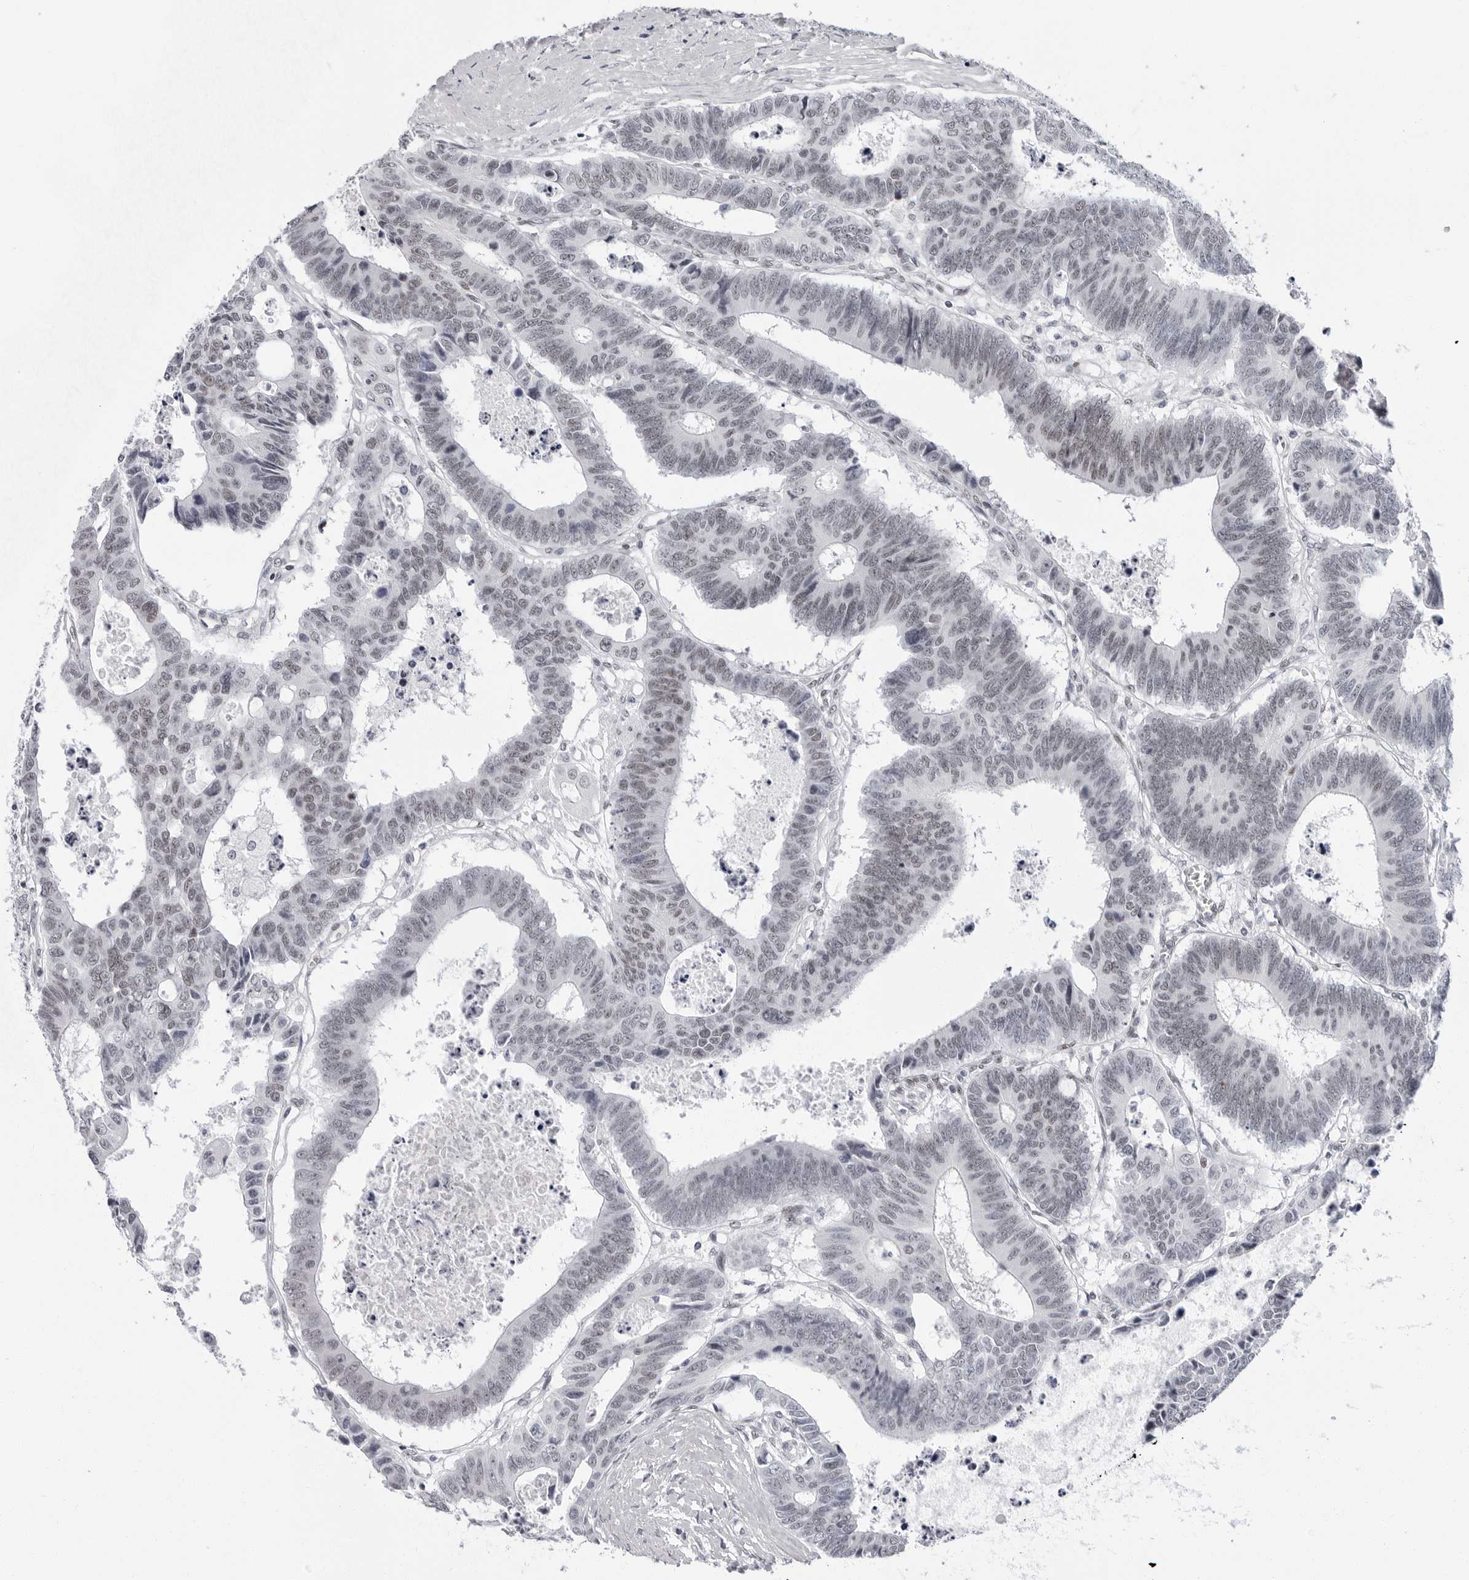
{"staining": {"intensity": "weak", "quantity": "<25%", "location": "nuclear"}, "tissue": "colorectal cancer", "cell_type": "Tumor cells", "image_type": "cancer", "snomed": [{"axis": "morphology", "description": "Adenocarcinoma, NOS"}, {"axis": "topography", "description": "Rectum"}], "caption": "Immunohistochemical staining of human adenocarcinoma (colorectal) exhibits no significant expression in tumor cells.", "gene": "VEZF1", "patient": {"sex": "male", "age": 84}}